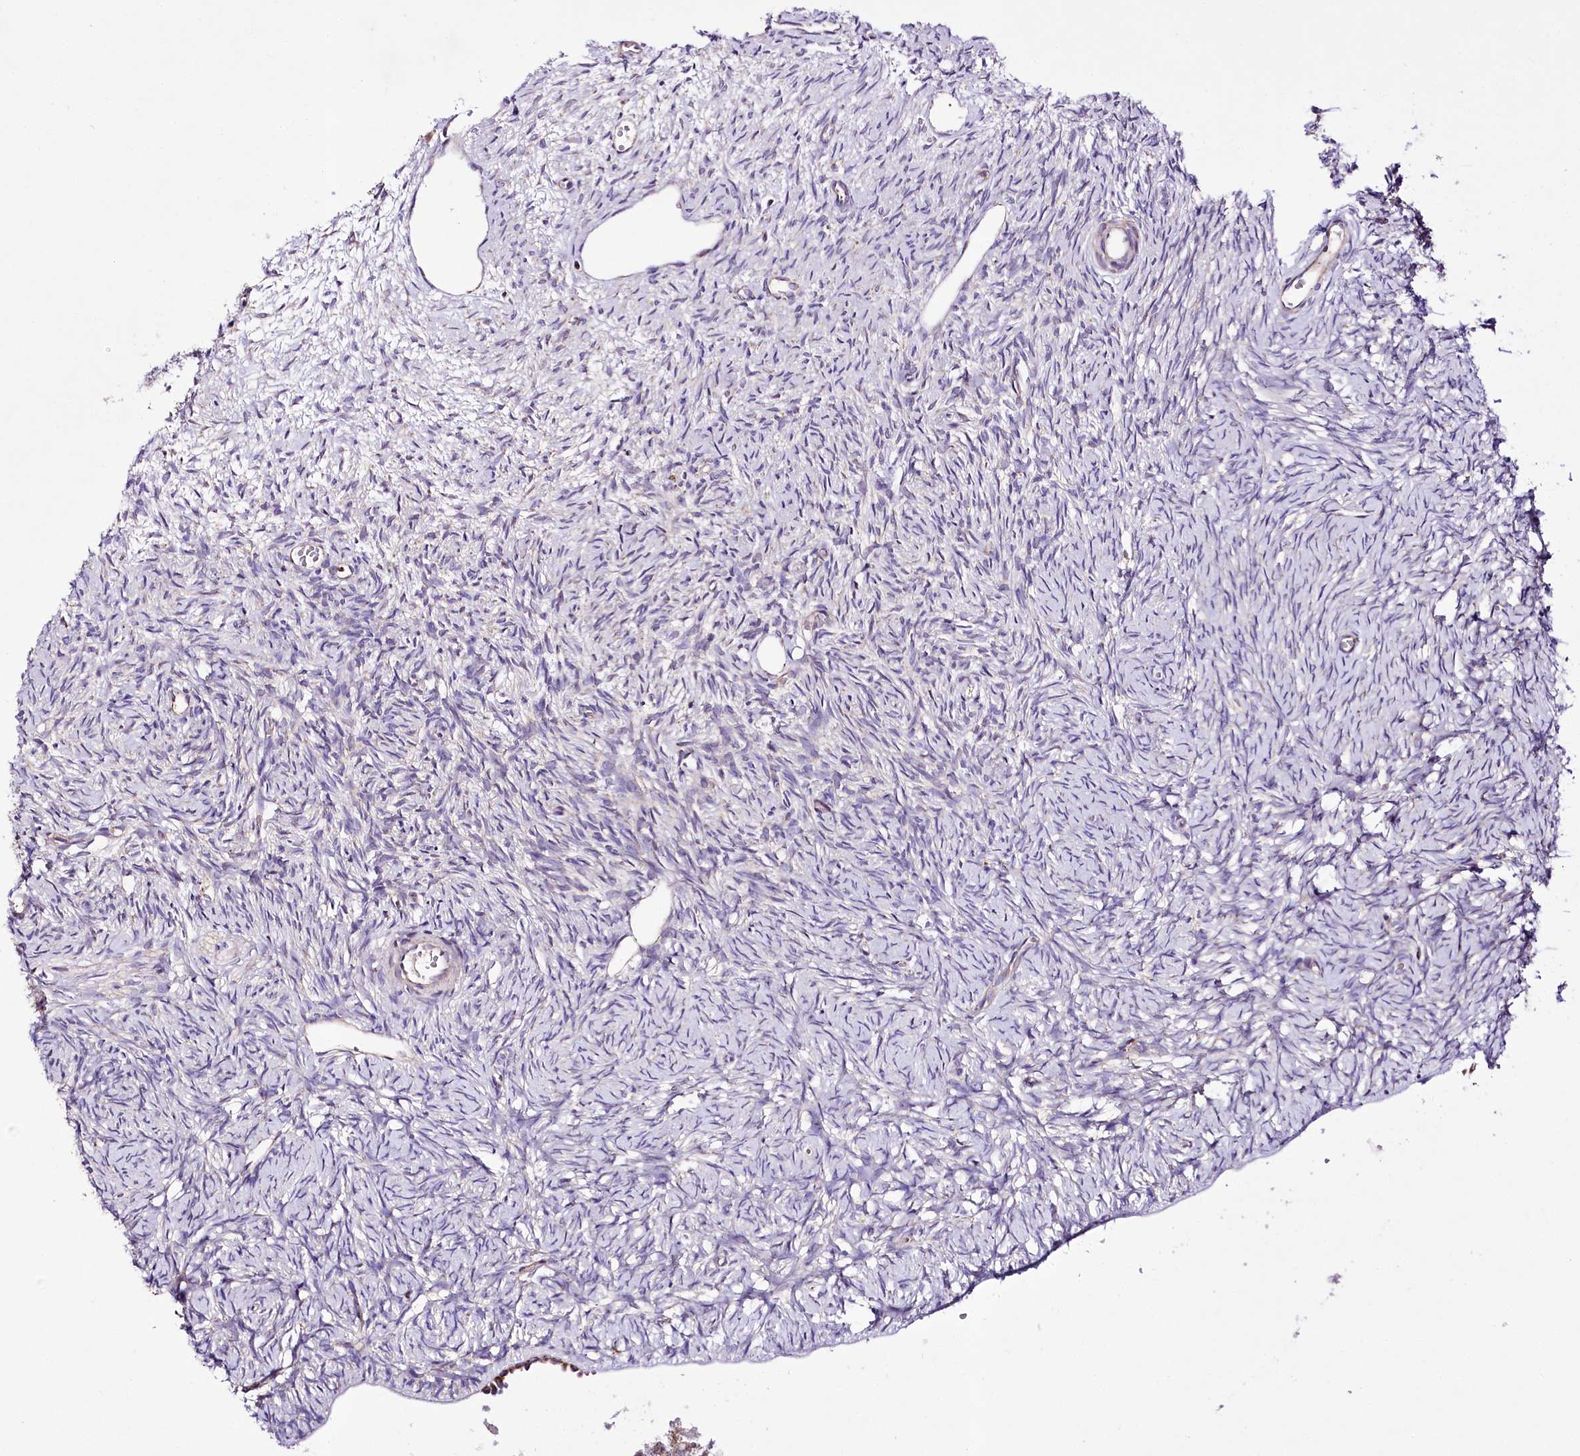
{"staining": {"intensity": "negative", "quantity": "none", "location": "none"}, "tissue": "ovary", "cell_type": "Ovarian stroma cells", "image_type": "normal", "snomed": [{"axis": "morphology", "description": "Normal tissue, NOS"}, {"axis": "topography", "description": "Ovary"}], "caption": "Ovarian stroma cells are negative for protein expression in normal human ovary. (DAB immunohistochemistry (IHC) visualized using brightfield microscopy, high magnification).", "gene": "ATE1", "patient": {"sex": "female", "age": 51}}